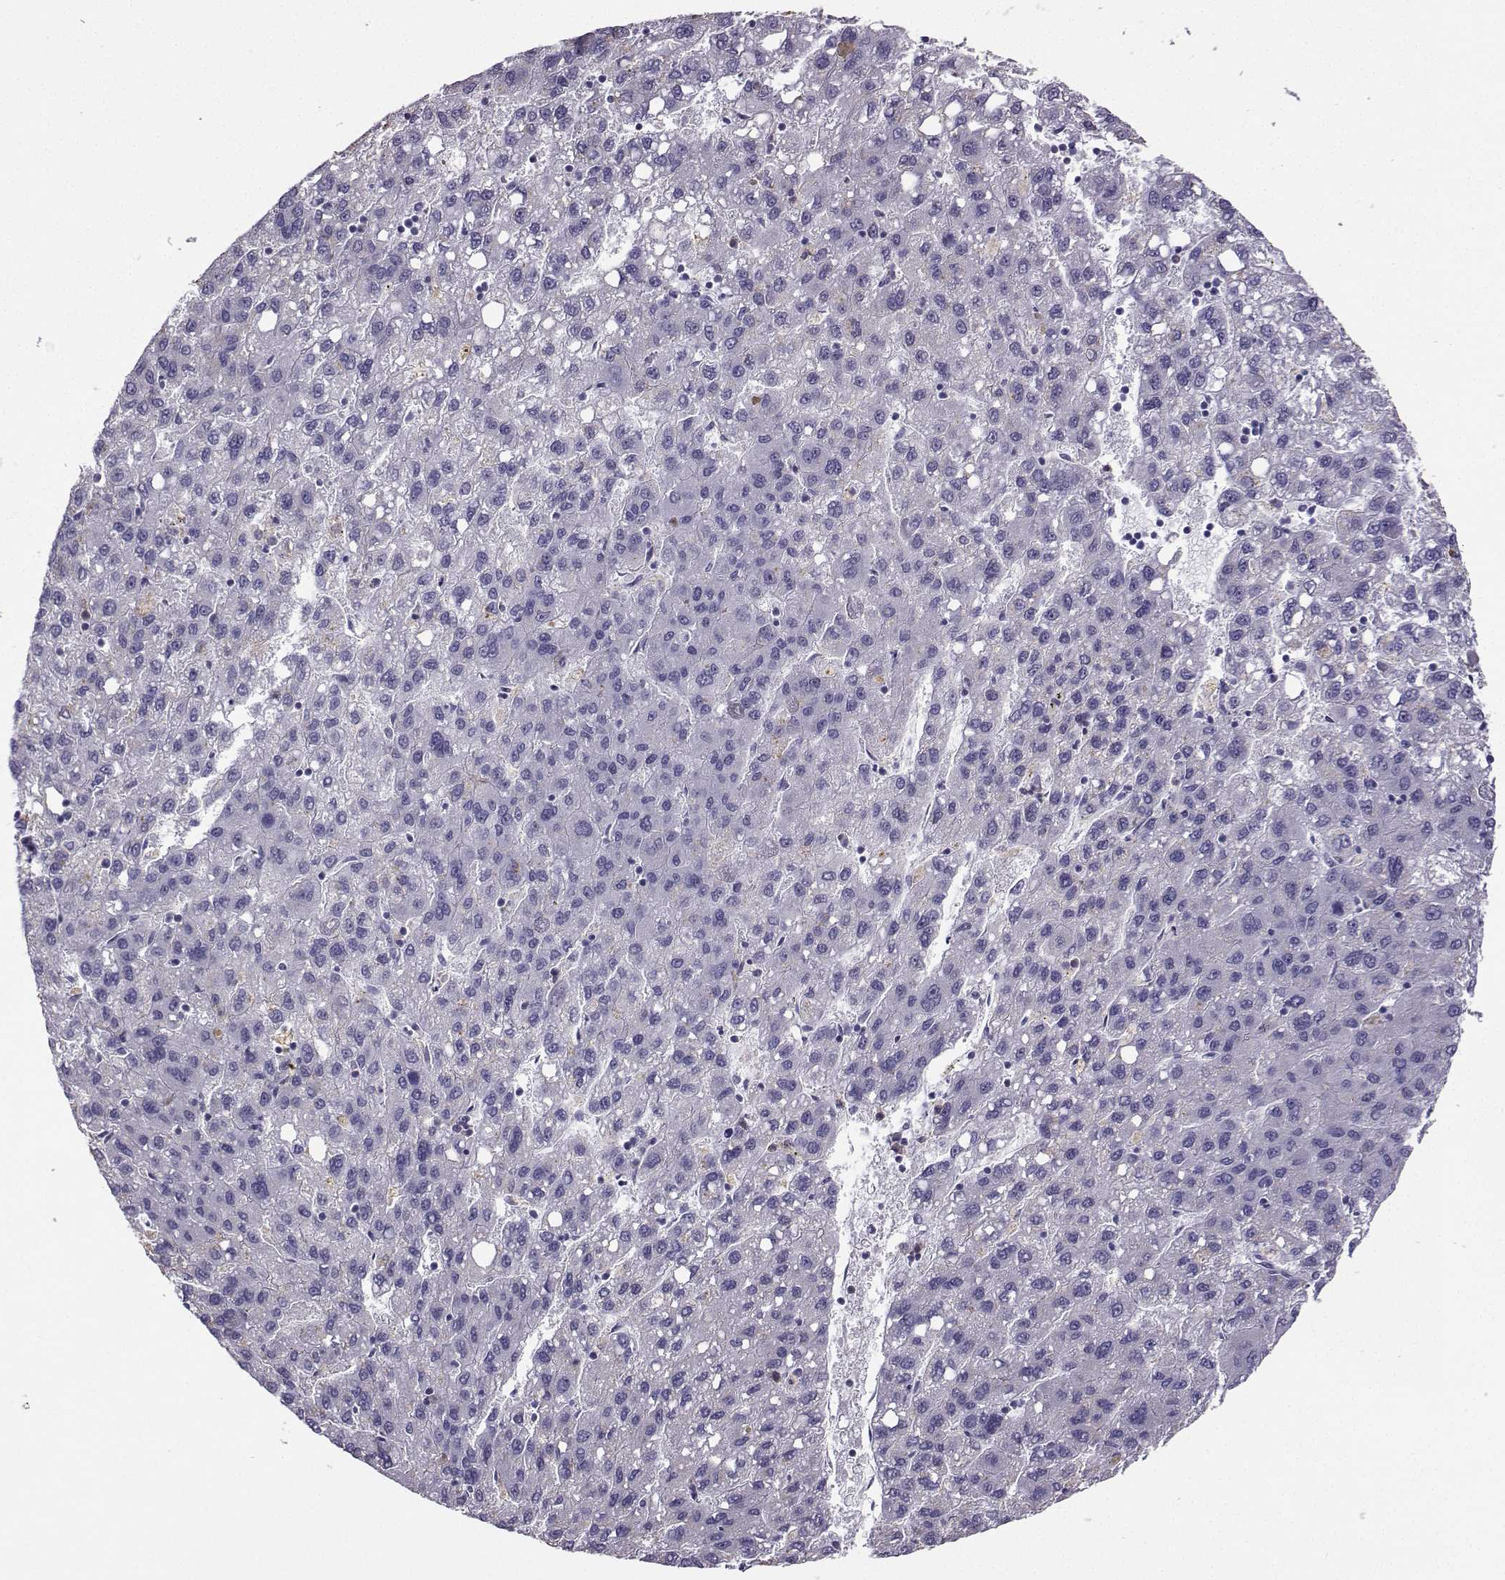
{"staining": {"intensity": "negative", "quantity": "none", "location": "none"}, "tissue": "liver cancer", "cell_type": "Tumor cells", "image_type": "cancer", "snomed": [{"axis": "morphology", "description": "Carcinoma, Hepatocellular, NOS"}, {"axis": "topography", "description": "Liver"}], "caption": "DAB (3,3'-diaminobenzidine) immunohistochemical staining of hepatocellular carcinoma (liver) demonstrates no significant expression in tumor cells.", "gene": "TBR1", "patient": {"sex": "female", "age": 82}}